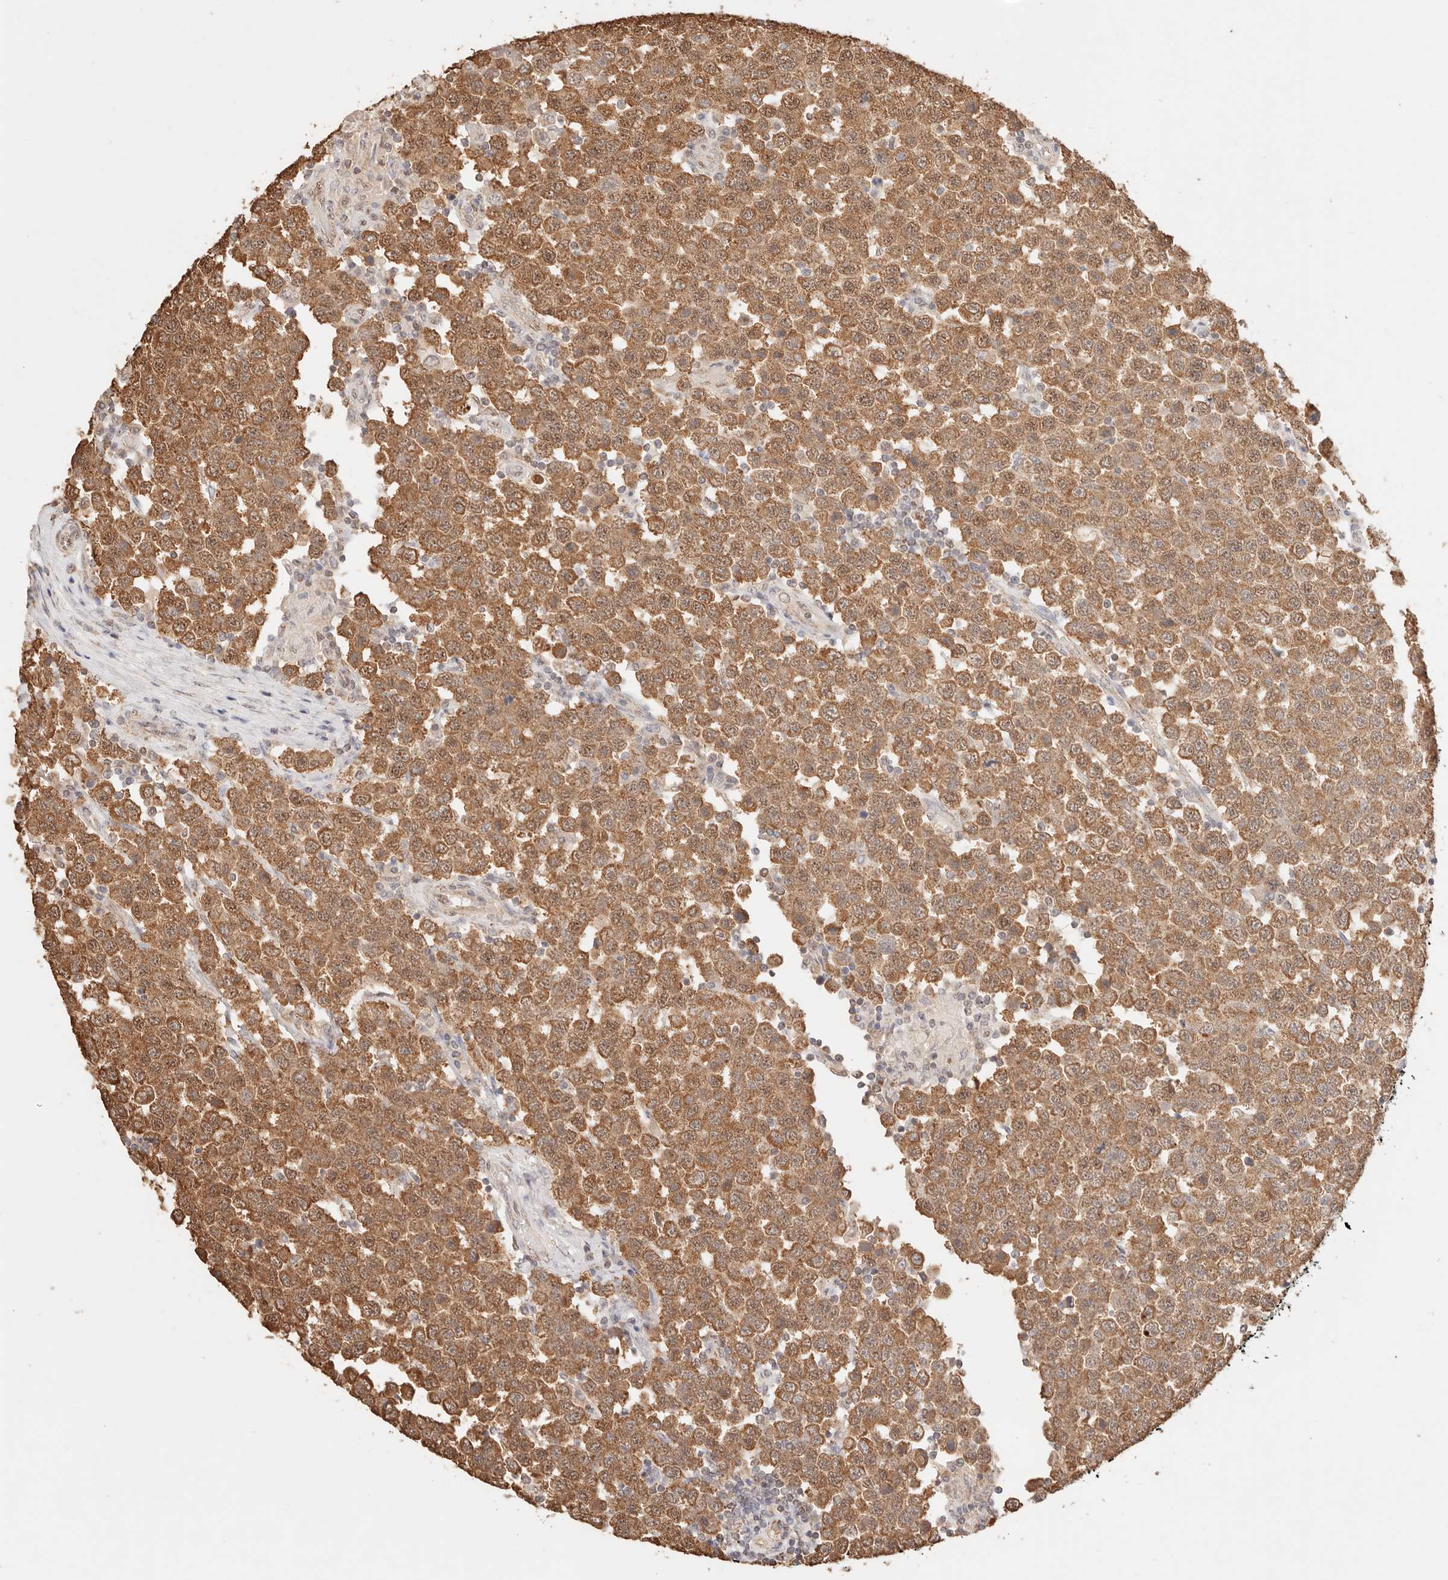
{"staining": {"intensity": "moderate", "quantity": ">75%", "location": "cytoplasmic/membranous"}, "tissue": "testis cancer", "cell_type": "Tumor cells", "image_type": "cancer", "snomed": [{"axis": "morphology", "description": "Seminoma, NOS"}, {"axis": "topography", "description": "Testis"}], "caption": "Approximately >75% of tumor cells in human testis cancer (seminoma) show moderate cytoplasmic/membranous protein positivity as visualized by brown immunohistochemical staining.", "gene": "IL1R2", "patient": {"sex": "male", "age": 28}}